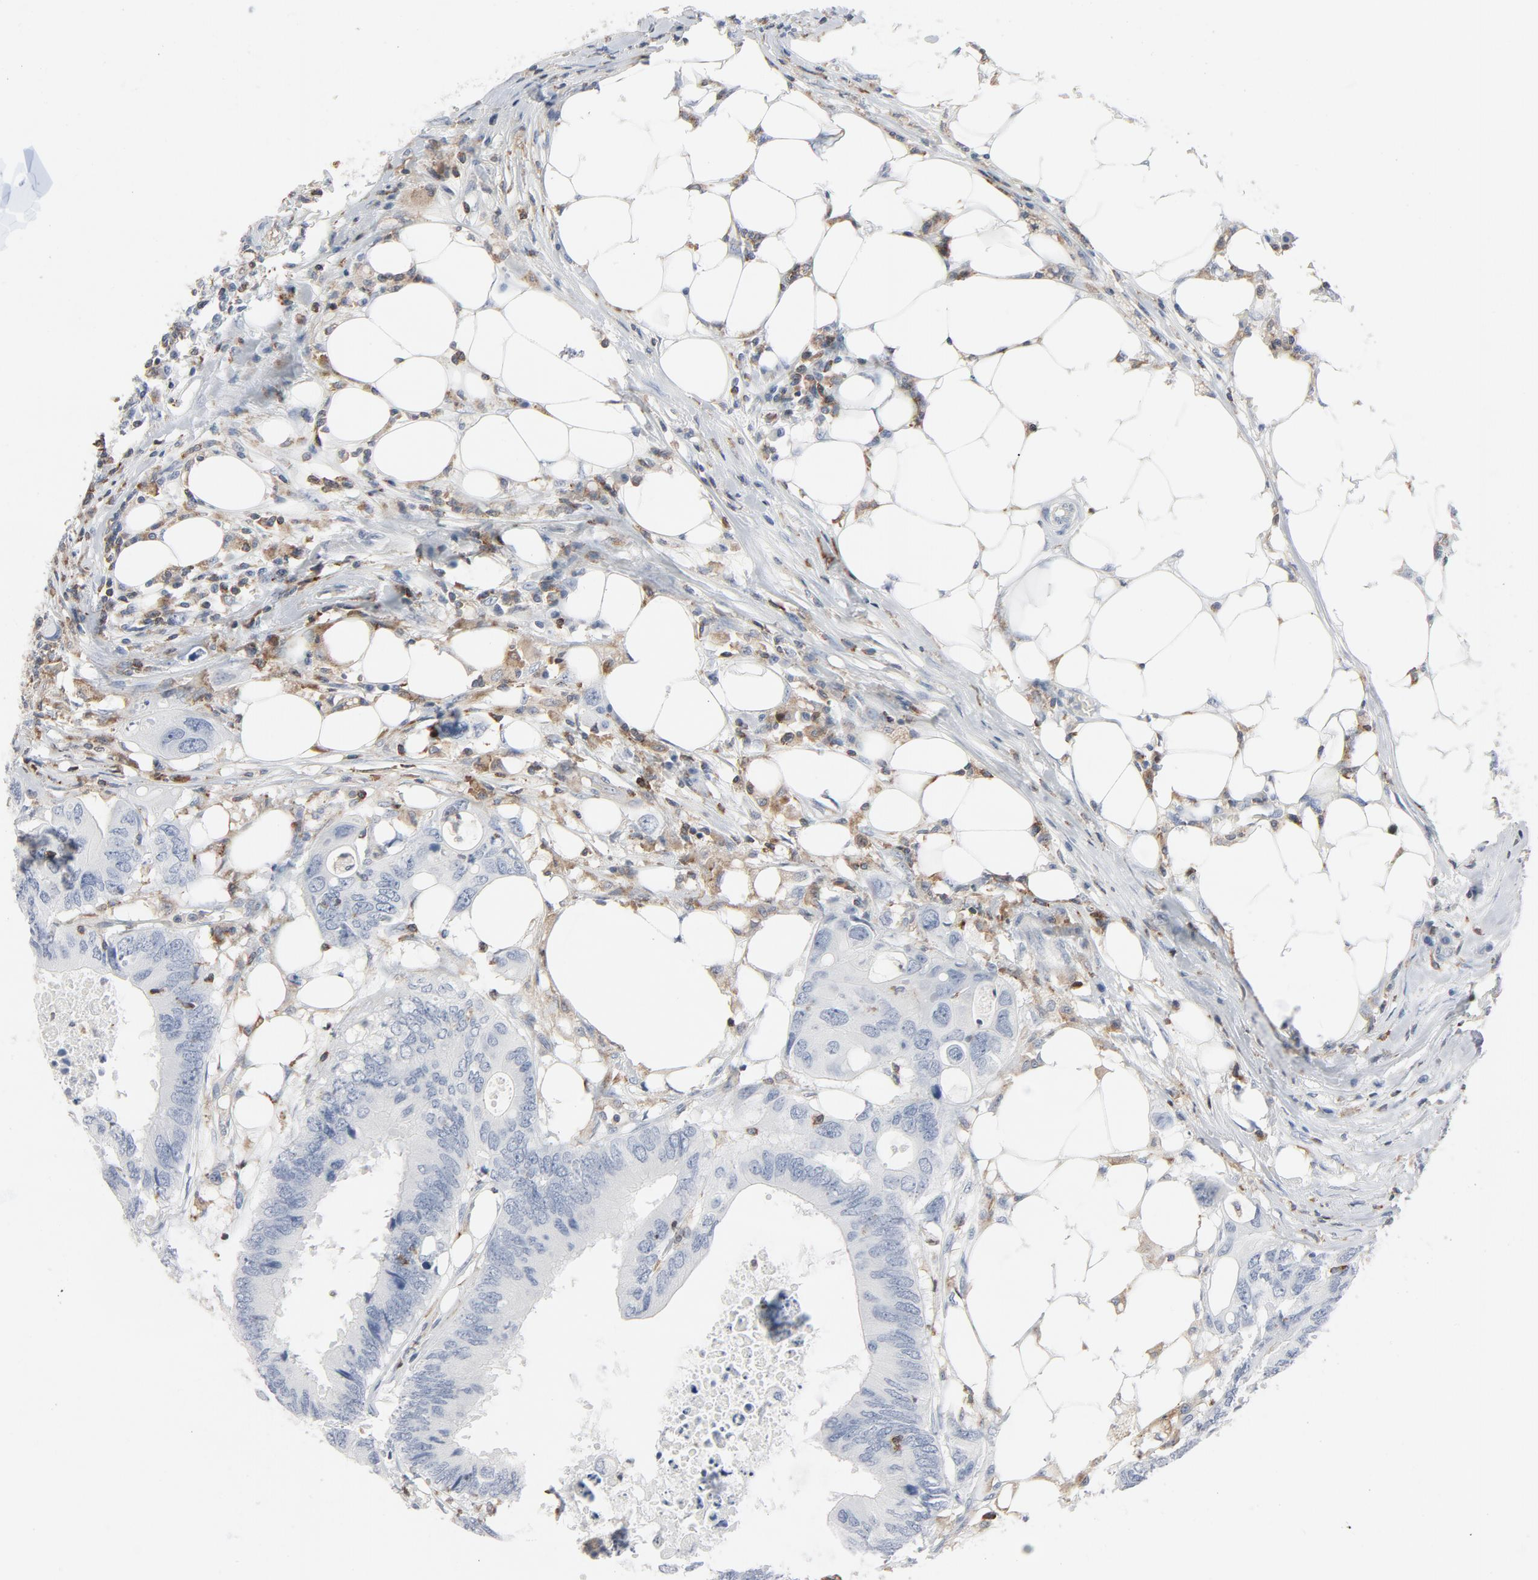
{"staining": {"intensity": "negative", "quantity": "none", "location": "none"}, "tissue": "colorectal cancer", "cell_type": "Tumor cells", "image_type": "cancer", "snomed": [{"axis": "morphology", "description": "Adenocarcinoma, NOS"}, {"axis": "topography", "description": "Colon"}], "caption": "Micrograph shows no protein positivity in tumor cells of colorectal cancer tissue.", "gene": "LCP2", "patient": {"sex": "male", "age": 71}}